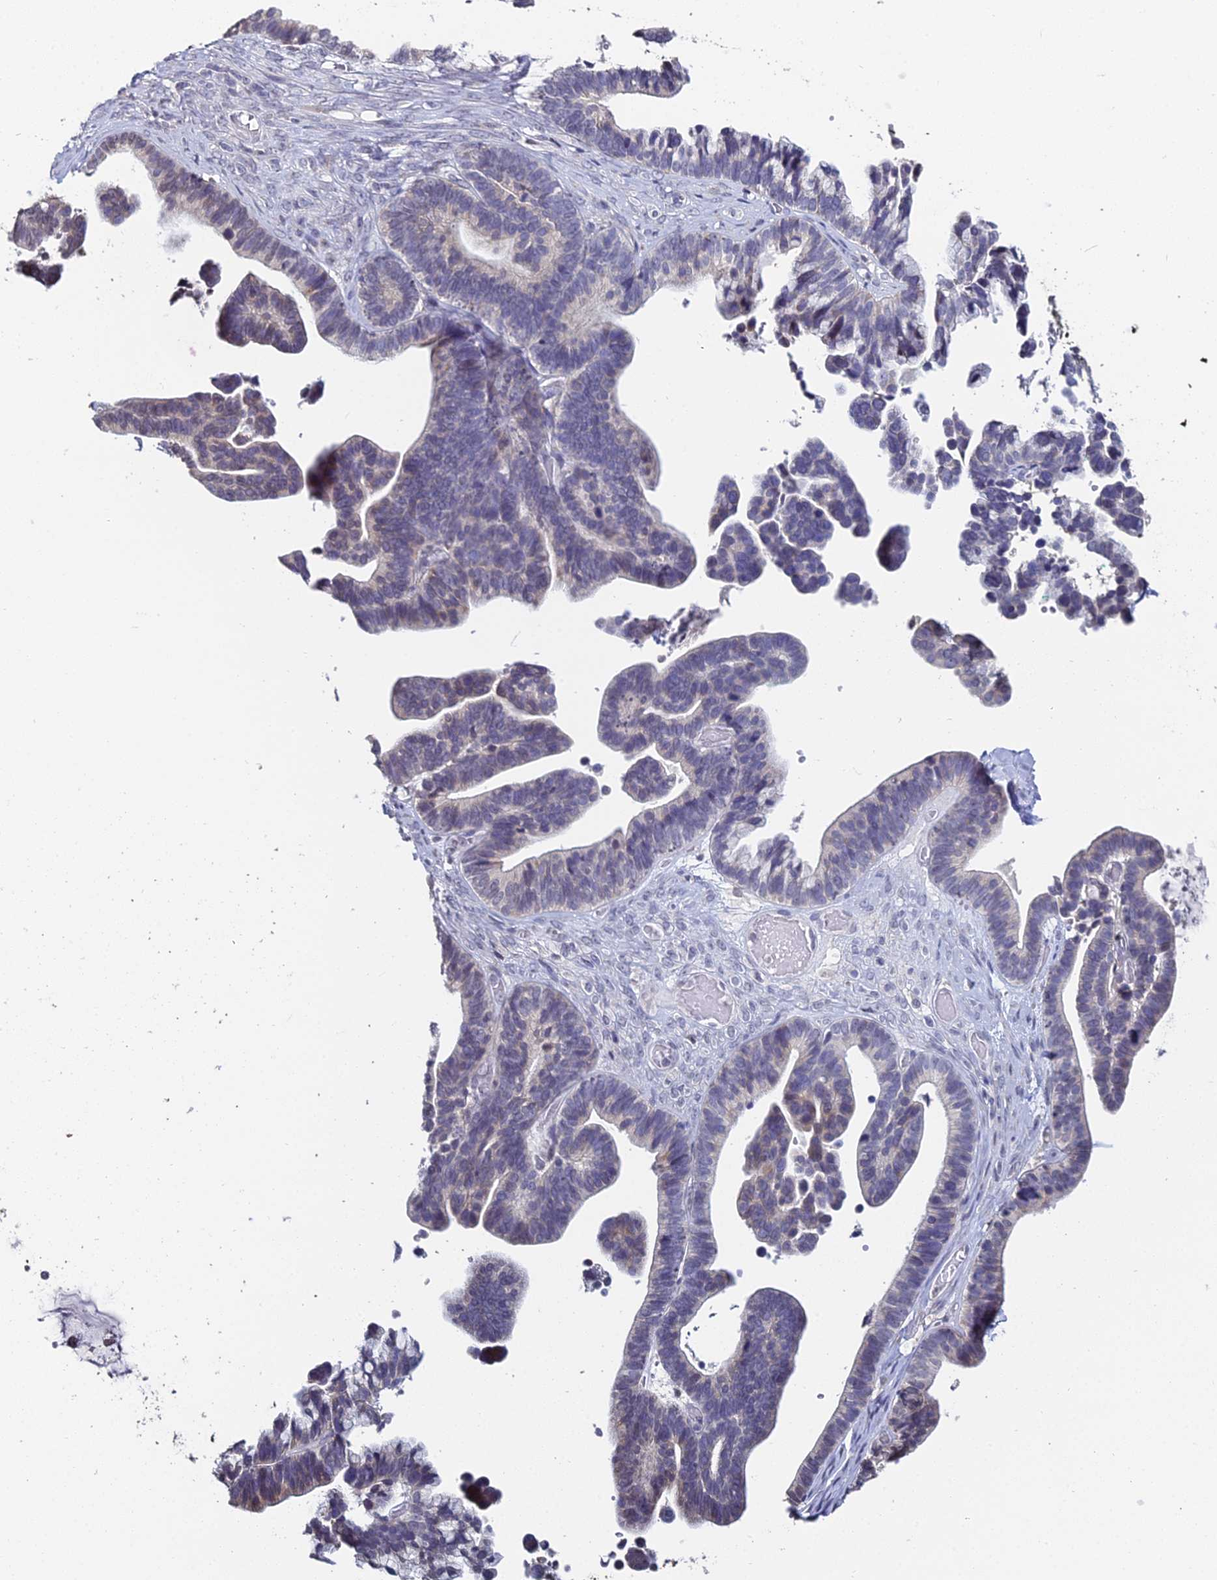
{"staining": {"intensity": "negative", "quantity": "none", "location": "none"}, "tissue": "ovarian cancer", "cell_type": "Tumor cells", "image_type": "cancer", "snomed": [{"axis": "morphology", "description": "Cystadenocarcinoma, serous, NOS"}, {"axis": "topography", "description": "Ovary"}], "caption": "A micrograph of human serous cystadenocarcinoma (ovarian) is negative for staining in tumor cells.", "gene": "PRR22", "patient": {"sex": "female", "age": 56}}